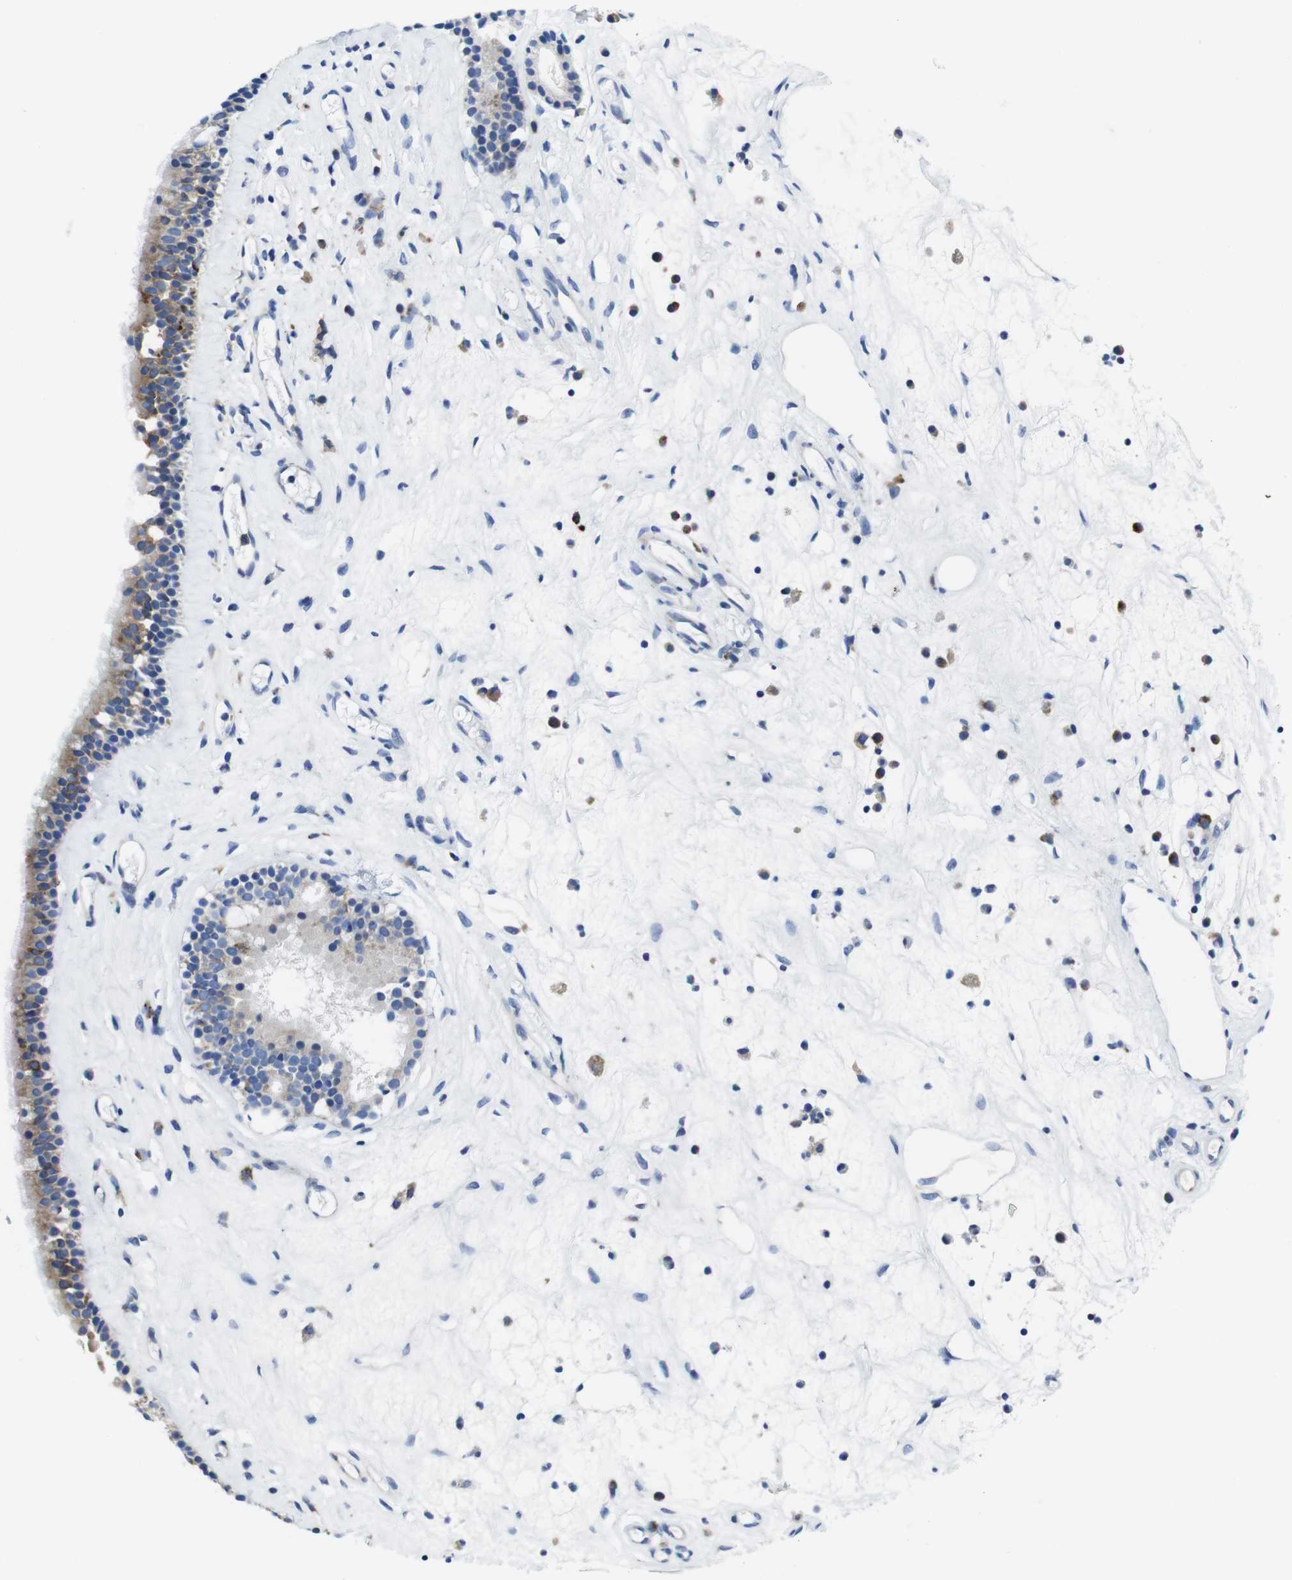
{"staining": {"intensity": "moderate", "quantity": "25%-75%", "location": "cytoplasmic/membranous"}, "tissue": "nasopharynx", "cell_type": "Respiratory epithelial cells", "image_type": "normal", "snomed": [{"axis": "morphology", "description": "Normal tissue, NOS"}, {"axis": "morphology", "description": "Inflammation, NOS"}, {"axis": "topography", "description": "Nasopharynx"}], "caption": "Protein staining by IHC exhibits moderate cytoplasmic/membranous positivity in about 25%-75% of respiratory epithelial cells in normal nasopharynx.", "gene": "EIF4A1", "patient": {"sex": "male", "age": 29}}